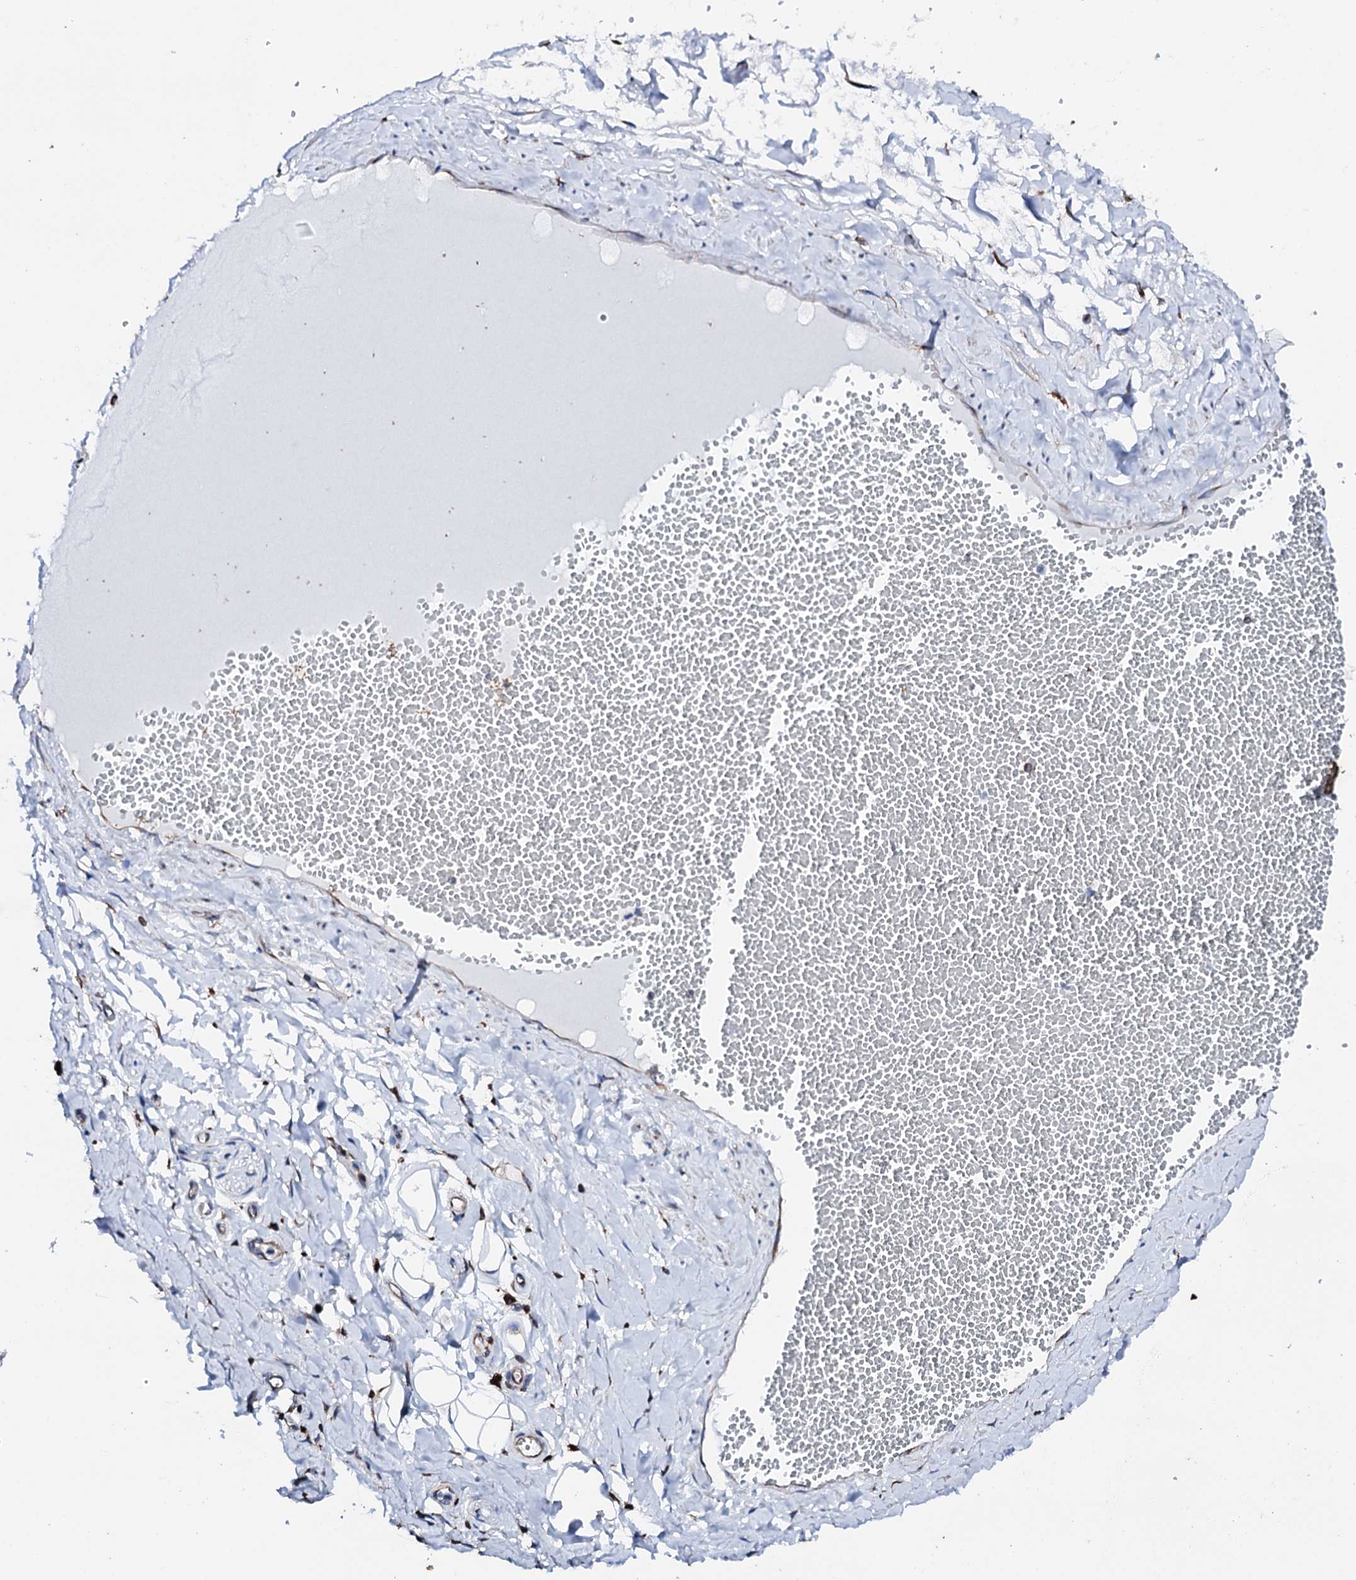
{"staining": {"intensity": "negative", "quantity": "none", "location": "none"}, "tissue": "adipose tissue", "cell_type": "Adipocytes", "image_type": "normal", "snomed": [{"axis": "morphology", "description": "Normal tissue, NOS"}, {"axis": "morphology", "description": "Inflammation, NOS"}, {"axis": "topography", "description": "Salivary gland"}, {"axis": "topography", "description": "Peripheral nerve tissue"}], "caption": "Immunohistochemistry histopathology image of unremarkable adipose tissue stained for a protein (brown), which displays no positivity in adipocytes.", "gene": "AMDHD1", "patient": {"sex": "female", "age": 75}}